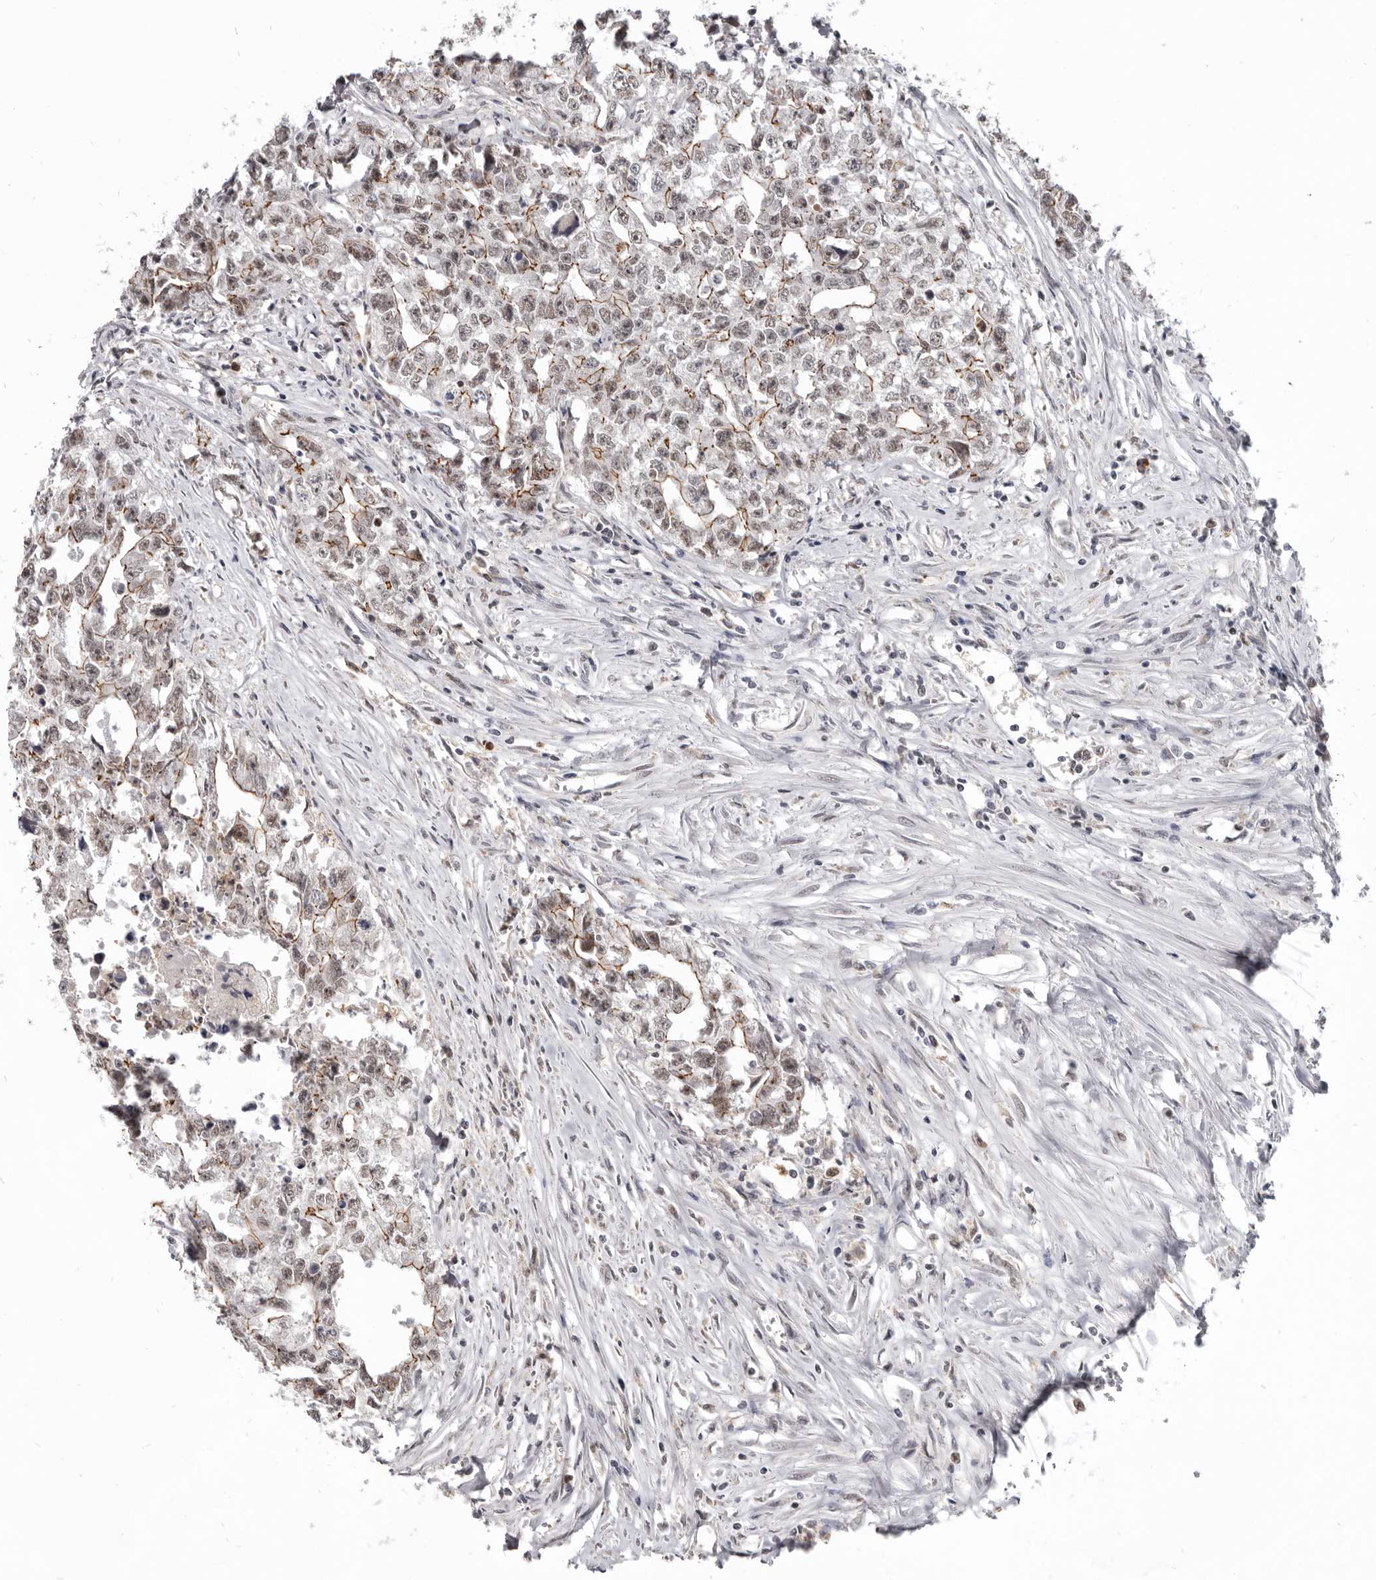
{"staining": {"intensity": "moderate", "quantity": "25%-75%", "location": "cytoplasmic/membranous,nuclear"}, "tissue": "testis cancer", "cell_type": "Tumor cells", "image_type": "cancer", "snomed": [{"axis": "morphology", "description": "Seminoma, NOS"}, {"axis": "morphology", "description": "Carcinoma, Embryonal, NOS"}, {"axis": "topography", "description": "Testis"}], "caption": "Tumor cells reveal moderate cytoplasmic/membranous and nuclear positivity in about 25%-75% of cells in testis cancer (embryonal carcinoma). (brown staining indicates protein expression, while blue staining denotes nuclei).", "gene": "CGN", "patient": {"sex": "male", "age": 43}}